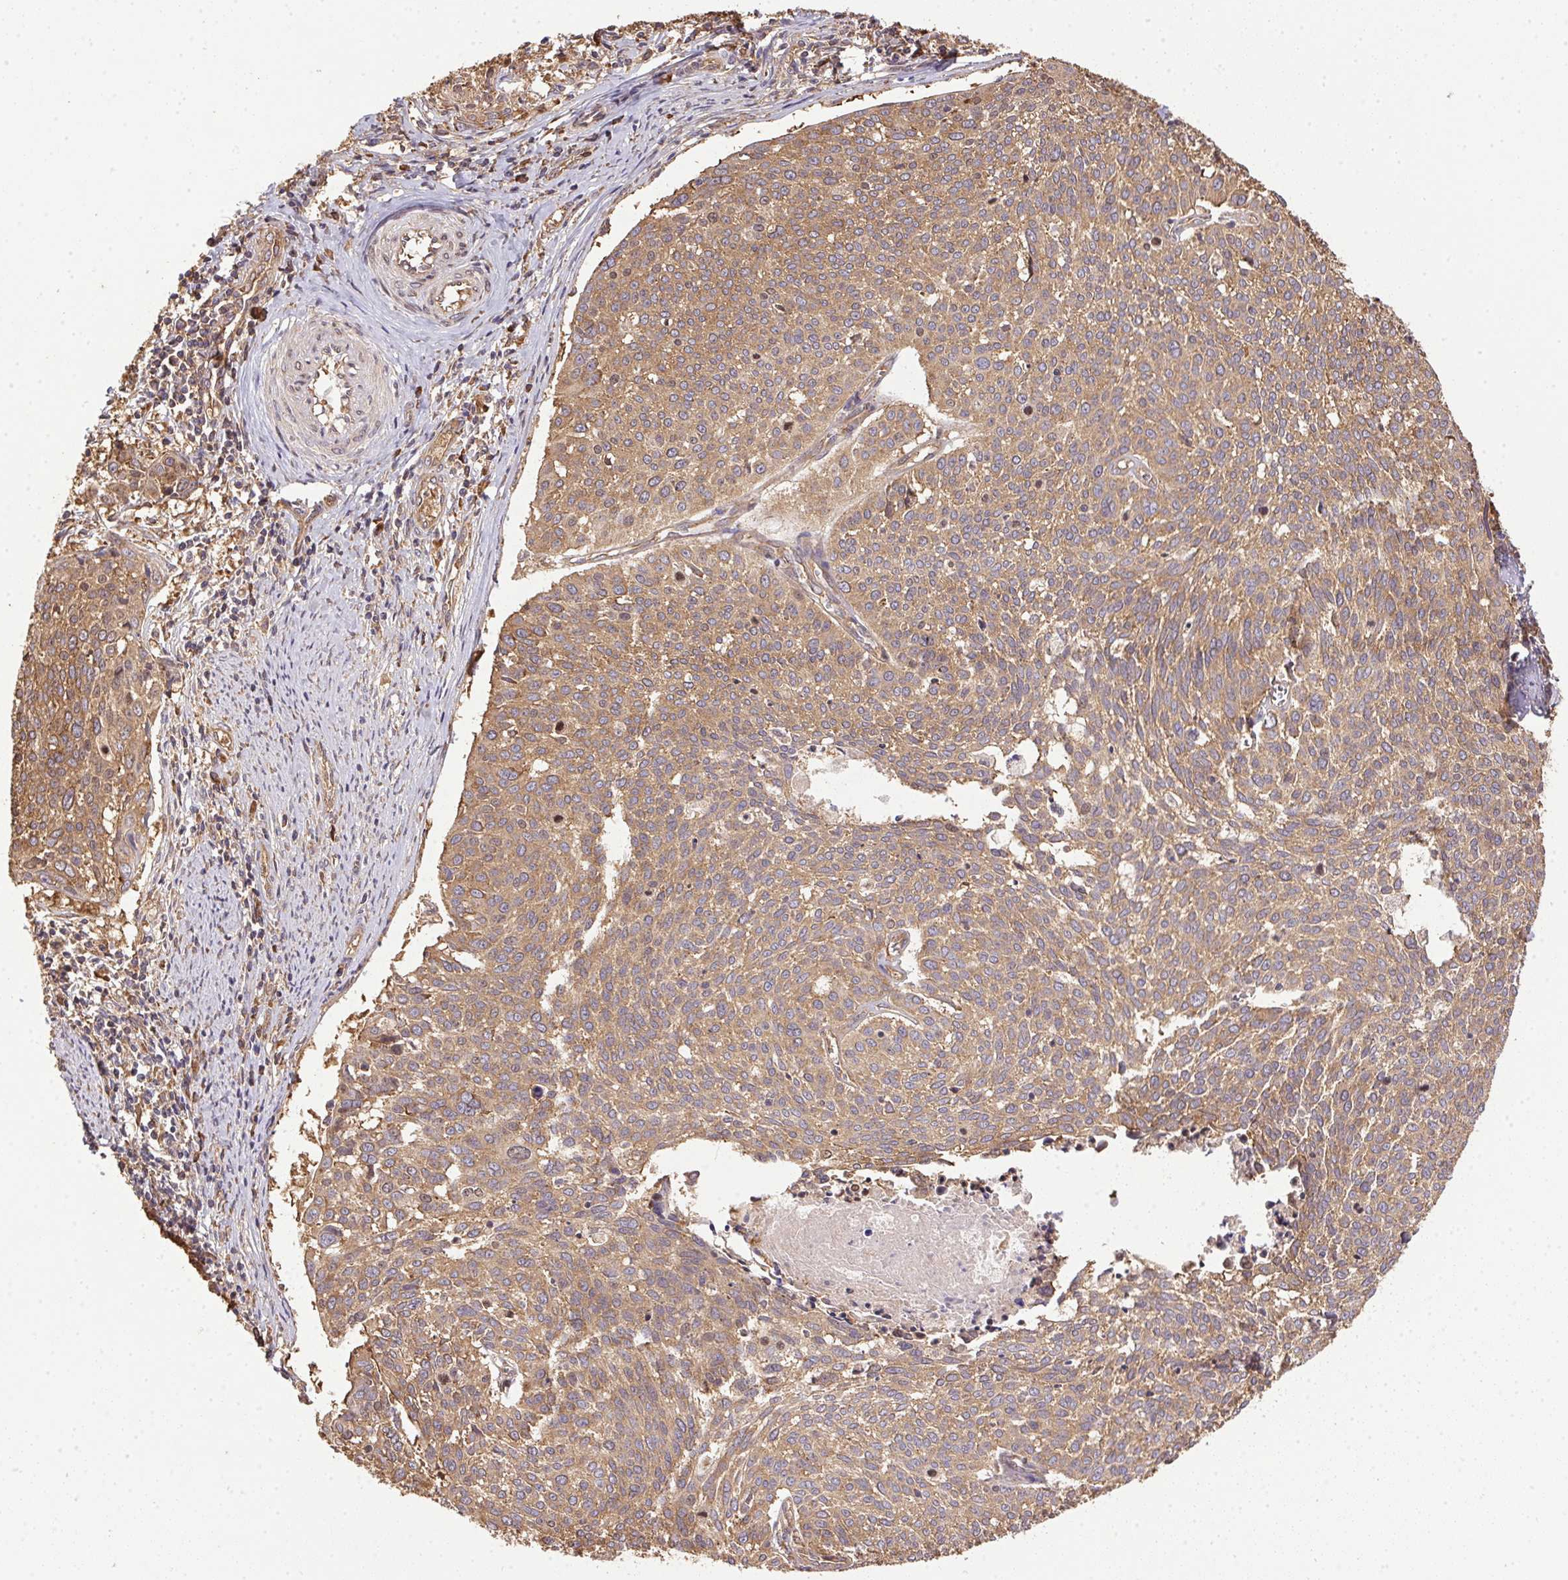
{"staining": {"intensity": "moderate", "quantity": ">75%", "location": "cytoplasmic/membranous"}, "tissue": "cervical cancer", "cell_type": "Tumor cells", "image_type": "cancer", "snomed": [{"axis": "morphology", "description": "Squamous cell carcinoma, NOS"}, {"axis": "topography", "description": "Cervix"}], "caption": "Protein staining displays moderate cytoplasmic/membranous staining in about >75% of tumor cells in cervical cancer.", "gene": "EIF2S1", "patient": {"sex": "female", "age": 39}}